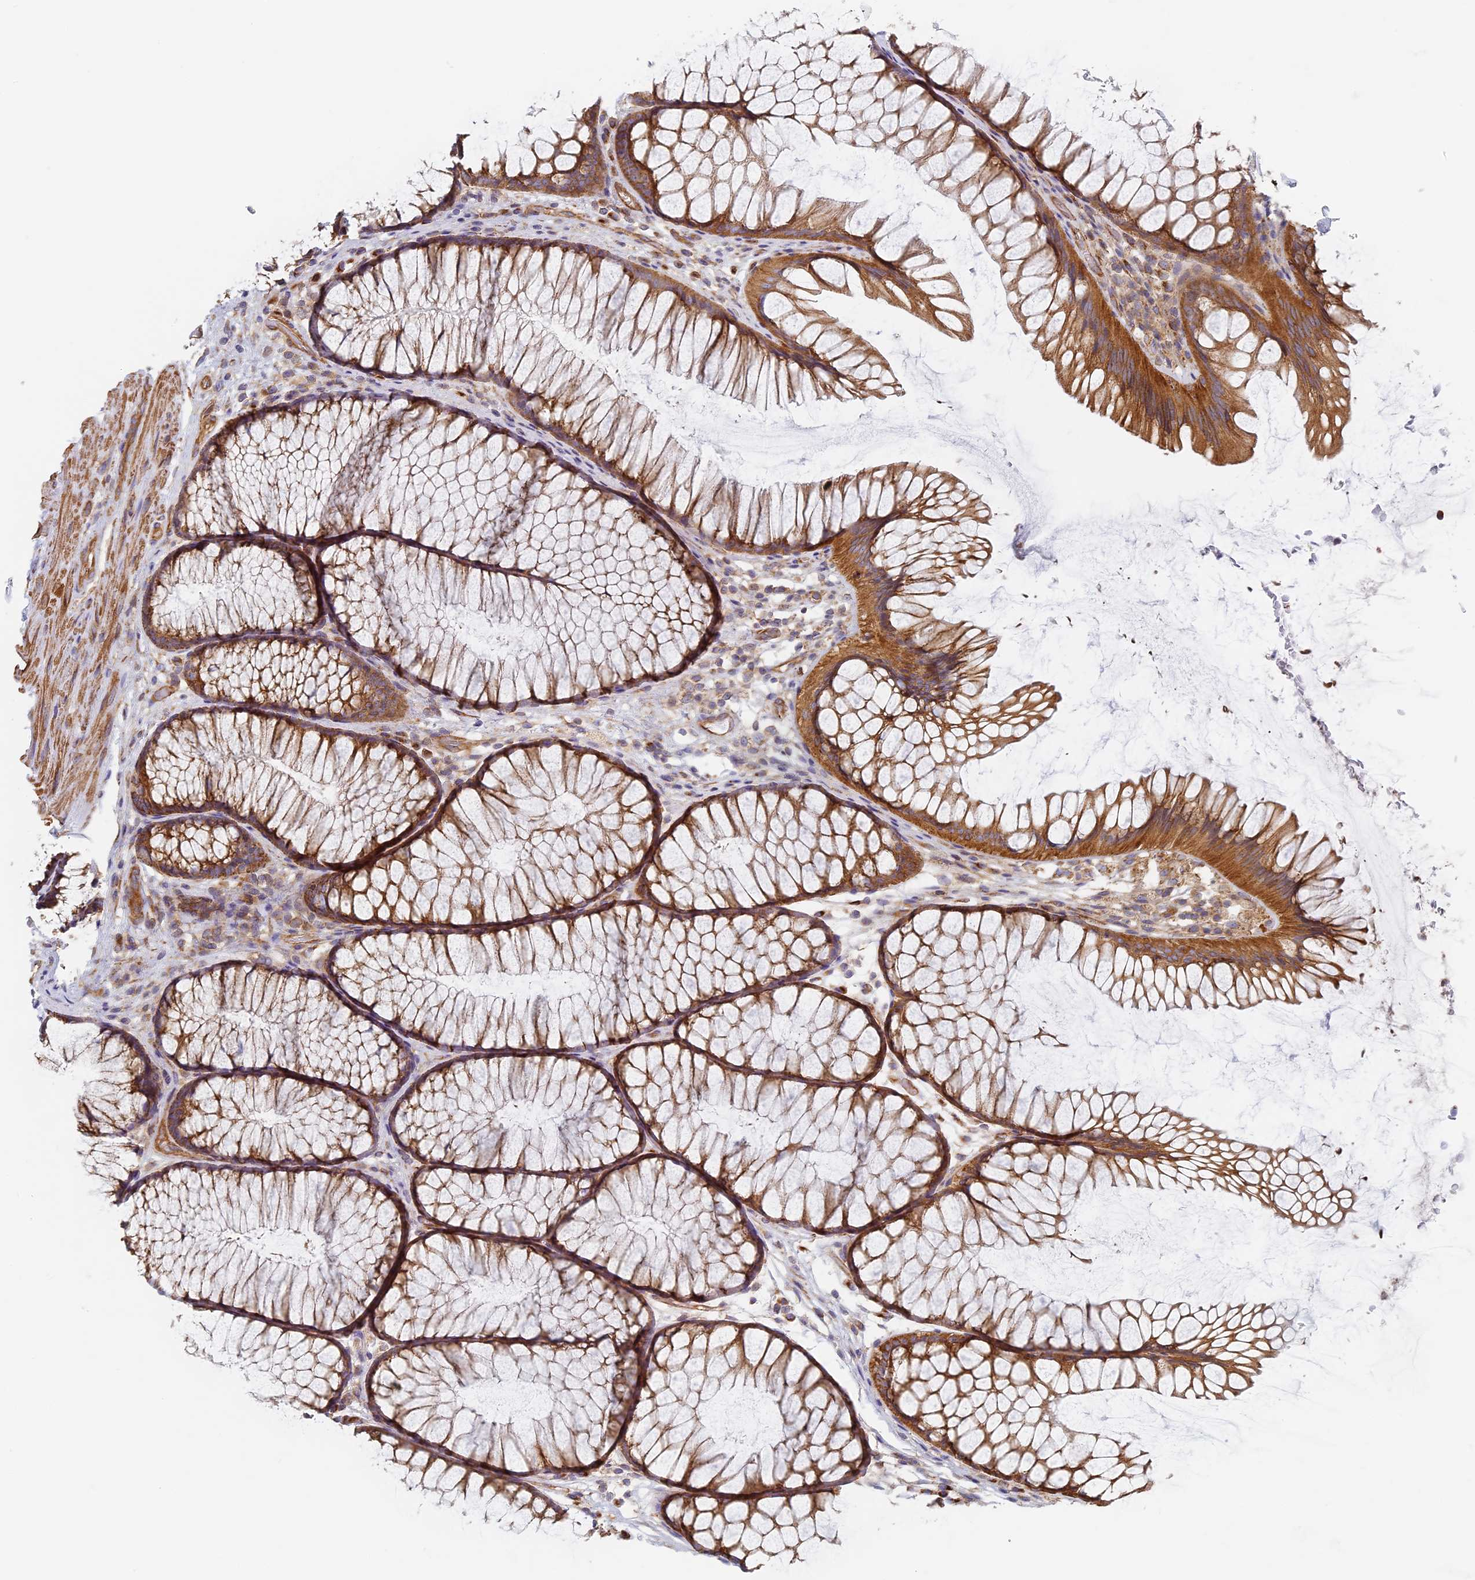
{"staining": {"intensity": "moderate", "quantity": ">75%", "location": "cytoplasmic/membranous"}, "tissue": "colon", "cell_type": "Endothelial cells", "image_type": "normal", "snomed": [{"axis": "morphology", "description": "Normal tissue, NOS"}, {"axis": "topography", "description": "Colon"}], "caption": "Protein staining shows moderate cytoplasmic/membranous expression in about >75% of endothelial cells in unremarkable colon. (Brightfield microscopy of DAB IHC at high magnification).", "gene": "DDA1", "patient": {"sex": "female", "age": 82}}